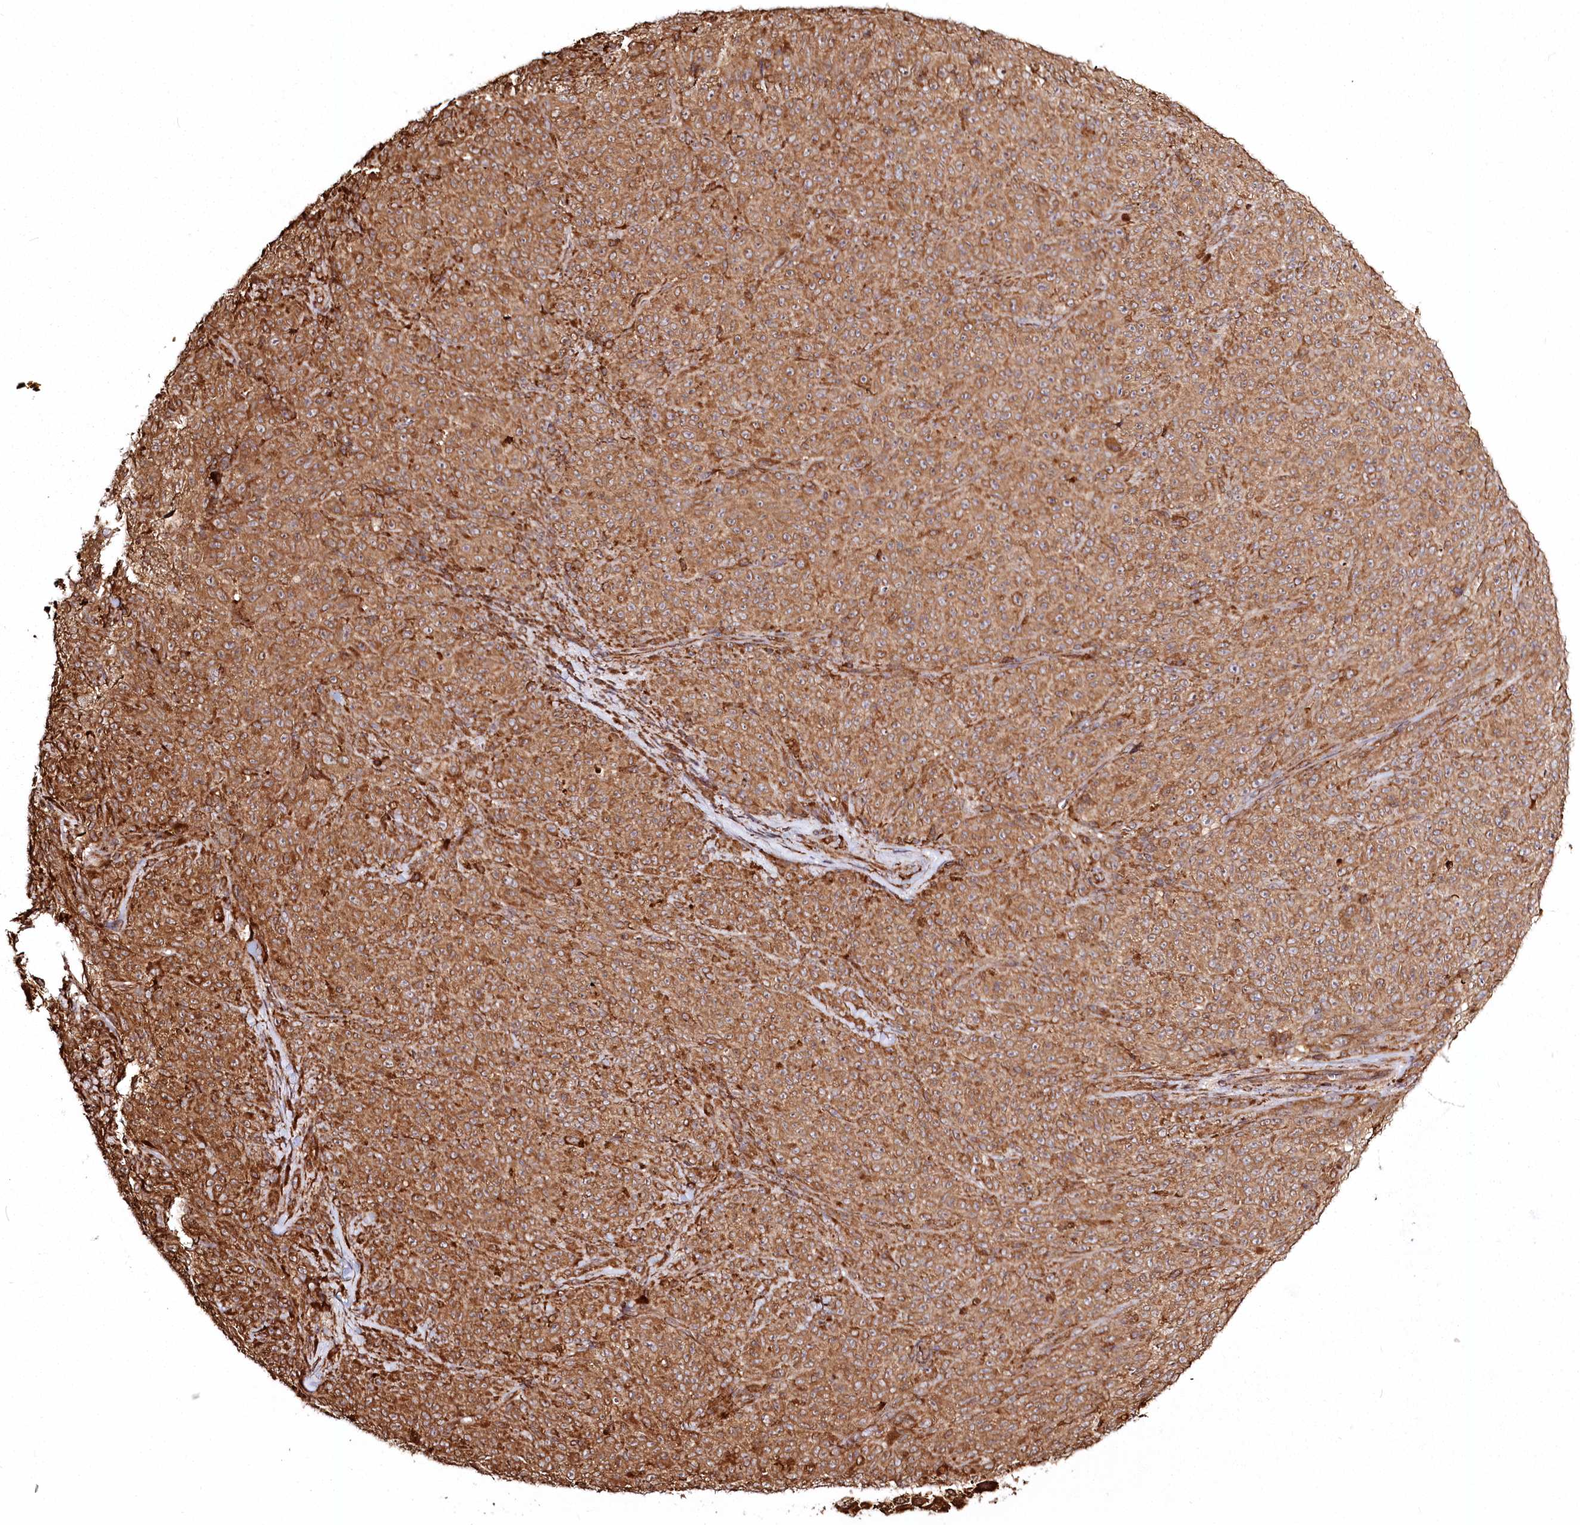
{"staining": {"intensity": "strong", "quantity": ">75%", "location": "cytoplasmic/membranous"}, "tissue": "melanoma", "cell_type": "Tumor cells", "image_type": "cancer", "snomed": [{"axis": "morphology", "description": "Malignant melanoma, NOS"}, {"axis": "topography", "description": "Skin"}], "caption": "A brown stain labels strong cytoplasmic/membranous positivity of a protein in human melanoma tumor cells.", "gene": "FAM13A", "patient": {"sex": "female", "age": 82}}